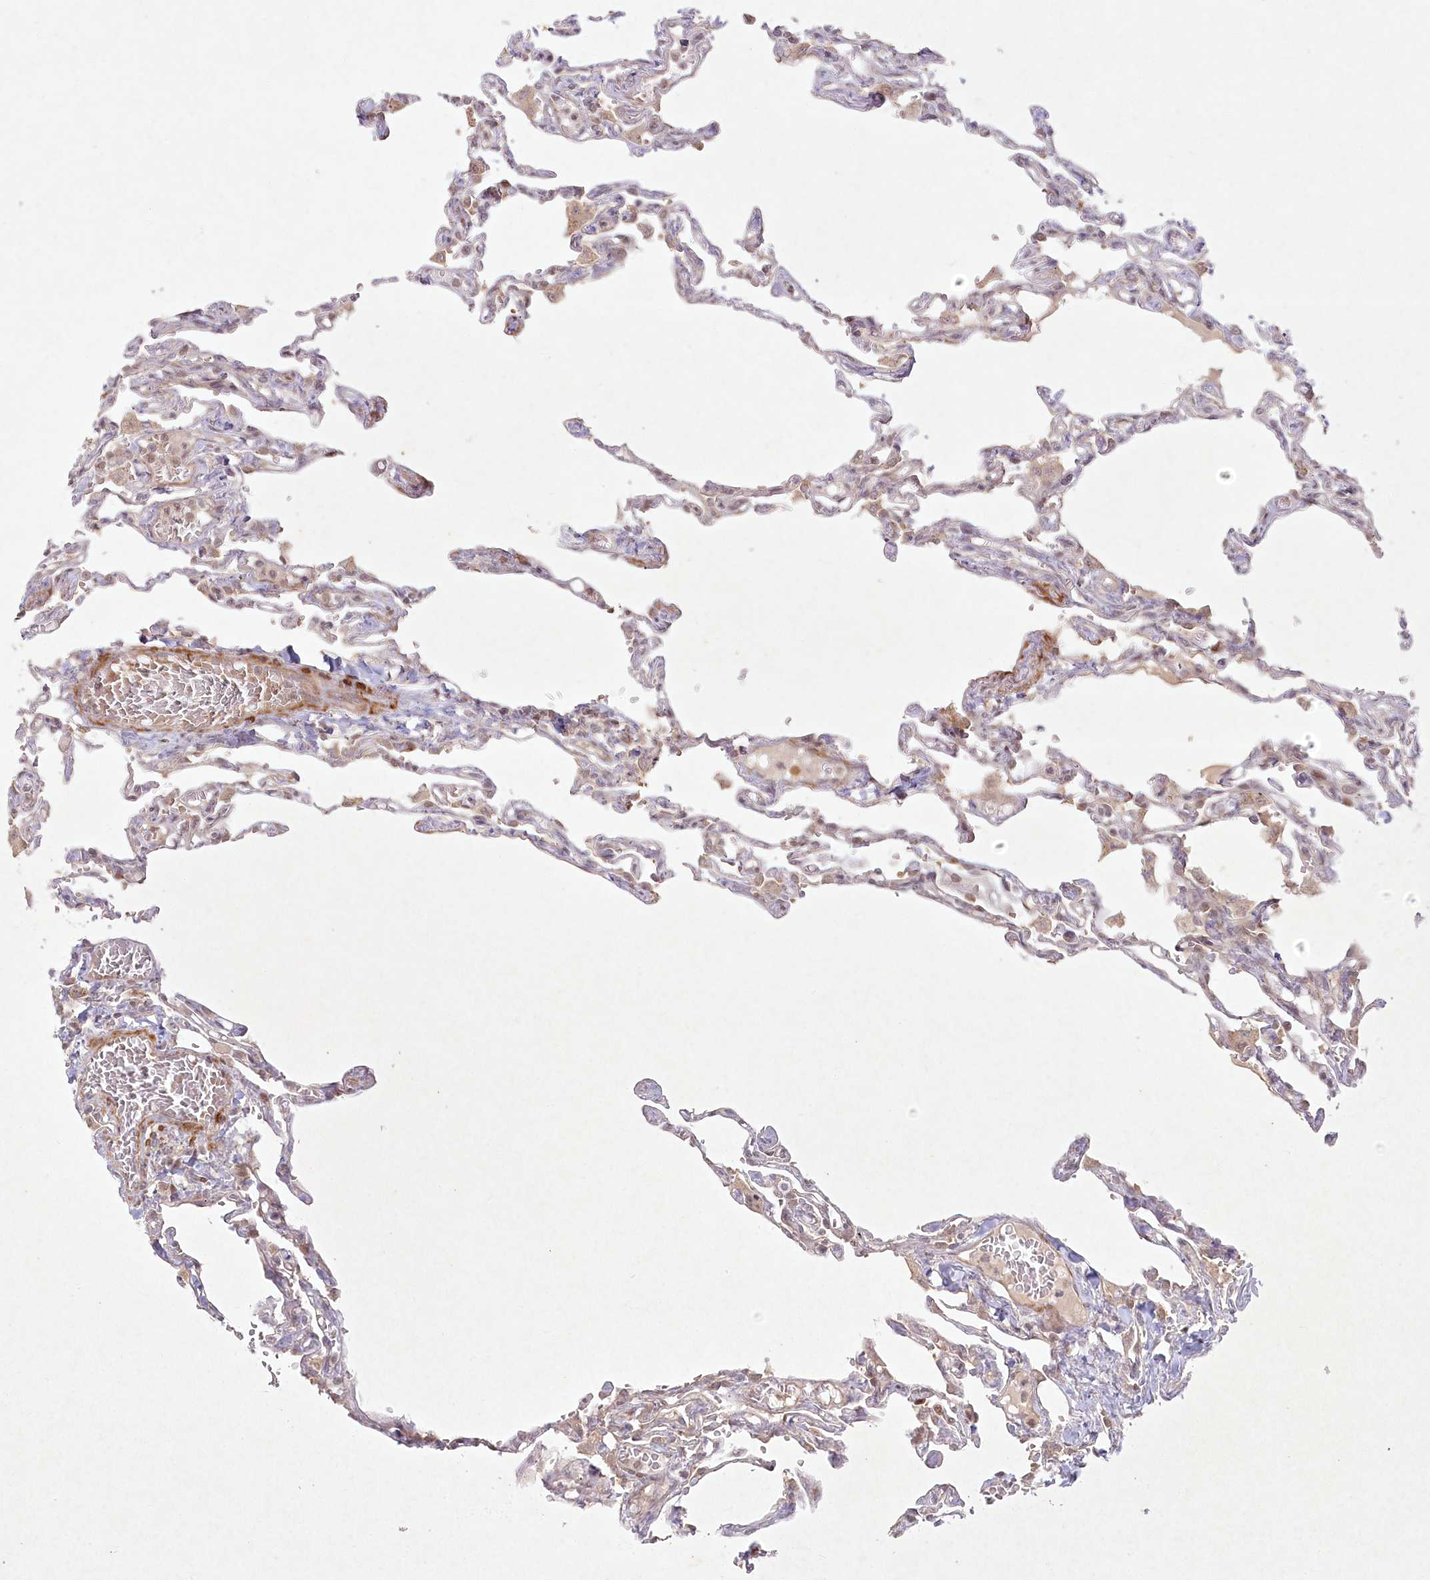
{"staining": {"intensity": "moderate", "quantity": "<25%", "location": "cytoplasmic/membranous"}, "tissue": "lung", "cell_type": "Alveolar cells", "image_type": "normal", "snomed": [{"axis": "morphology", "description": "Normal tissue, NOS"}, {"axis": "topography", "description": "Lung"}], "caption": "Immunohistochemical staining of unremarkable human lung displays <25% levels of moderate cytoplasmic/membranous protein staining in approximately <25% of alveolar cells.", "gene": "SH2D3A", "patient": {"sex": "male", "age": 21}}